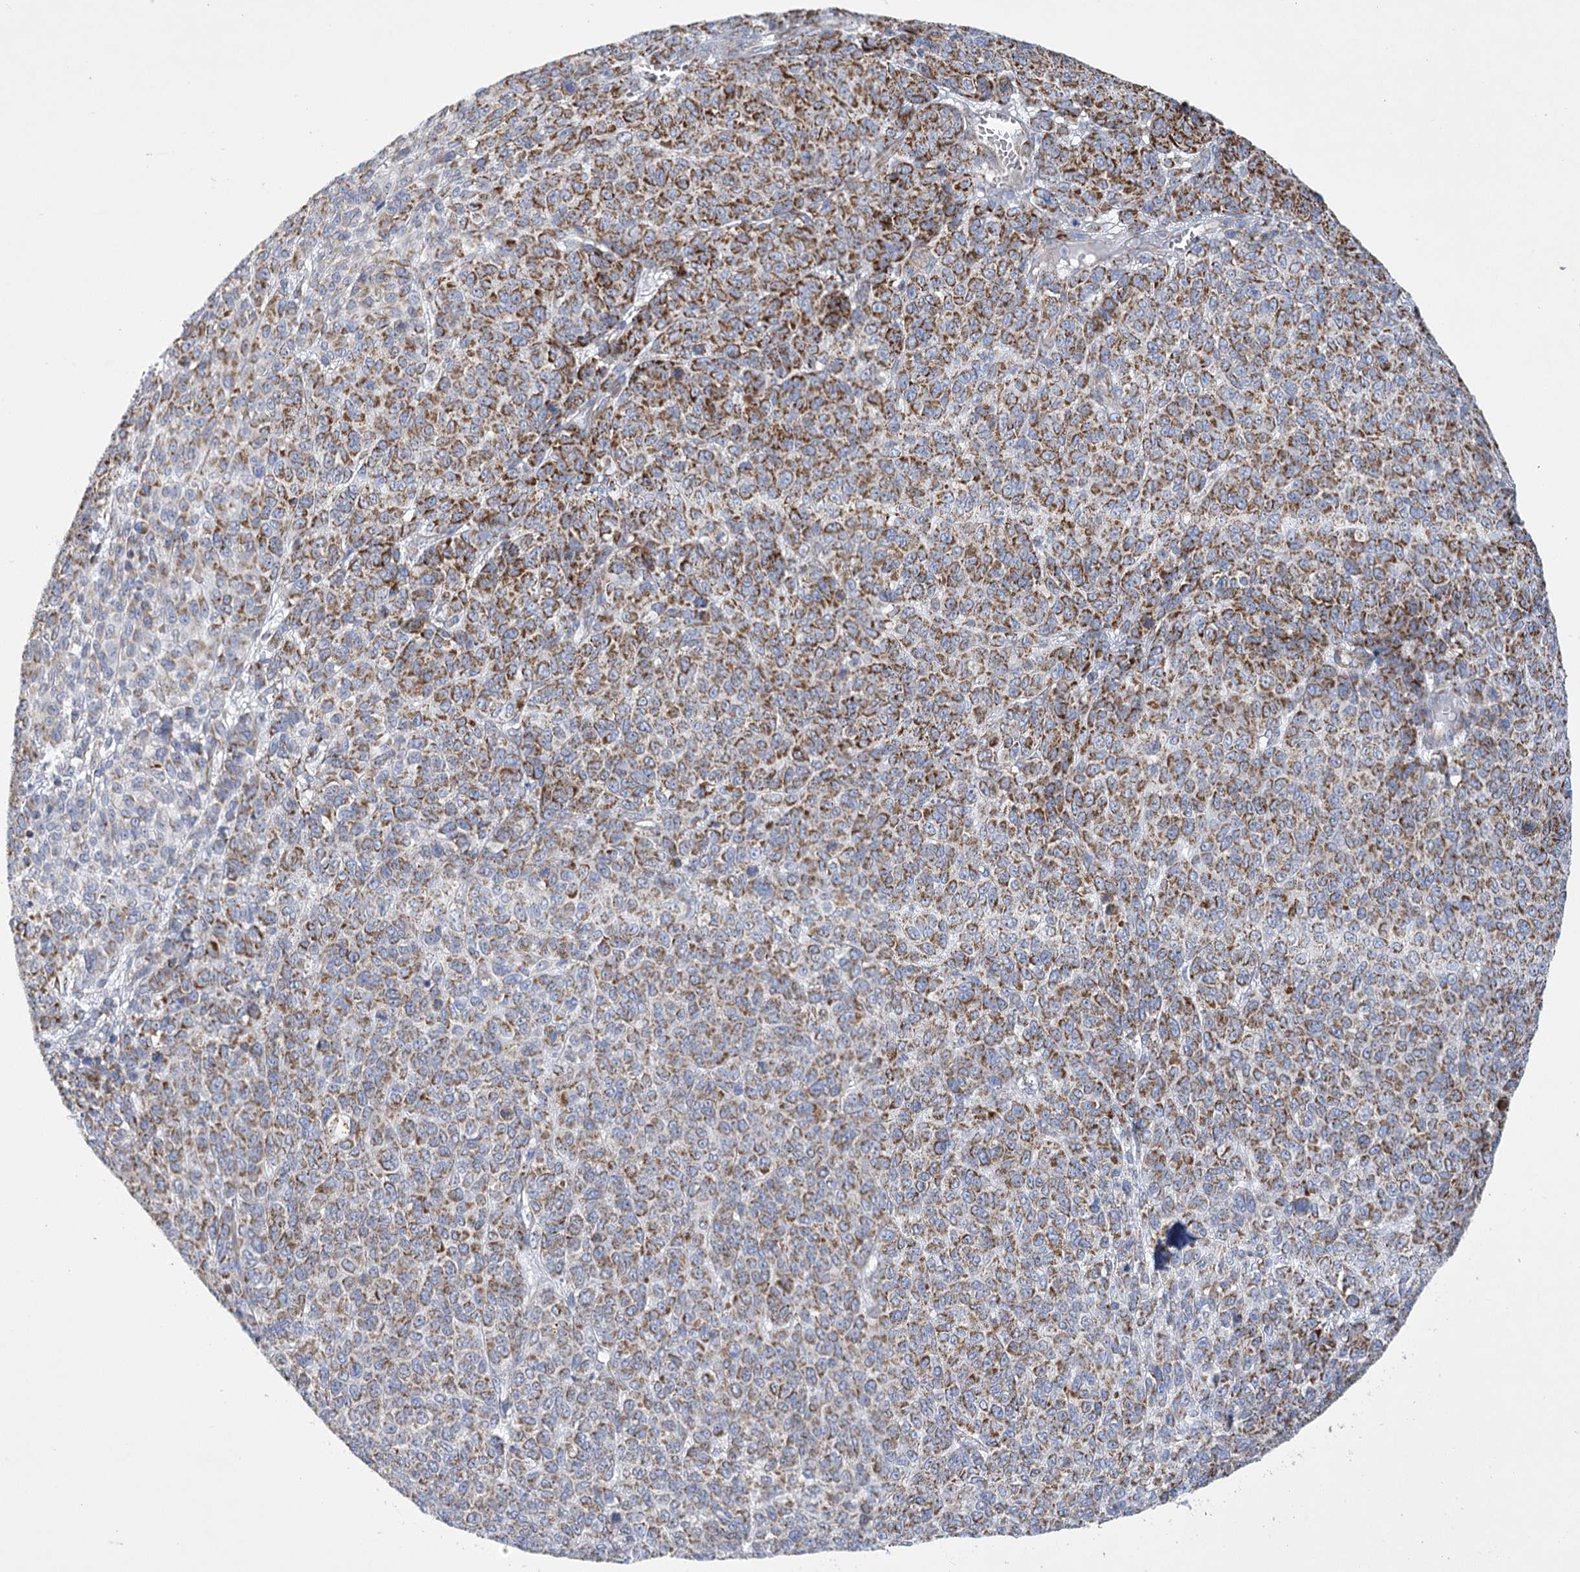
{"staining": {"intensity": "strong", "quantity": "25%-75%", "location": "cytoplasmic/membranous"}, "tissue": "melanoma", "cell_type": "Tumor cells", "image_type": "cancer", "snomed": [{"axis": "morphology", "description": "Malignant melanoma, NOS"}, {"axis": "topography", "description": "Skin"}], "caption": "IHC of human malignant melanoma displays high levels of strong cytoplasmic/membranous positivity in approximately 25%-75% of tumor cells.", "gene": "DHTKD1", "patient": {"sex": "male", "age": 49}}